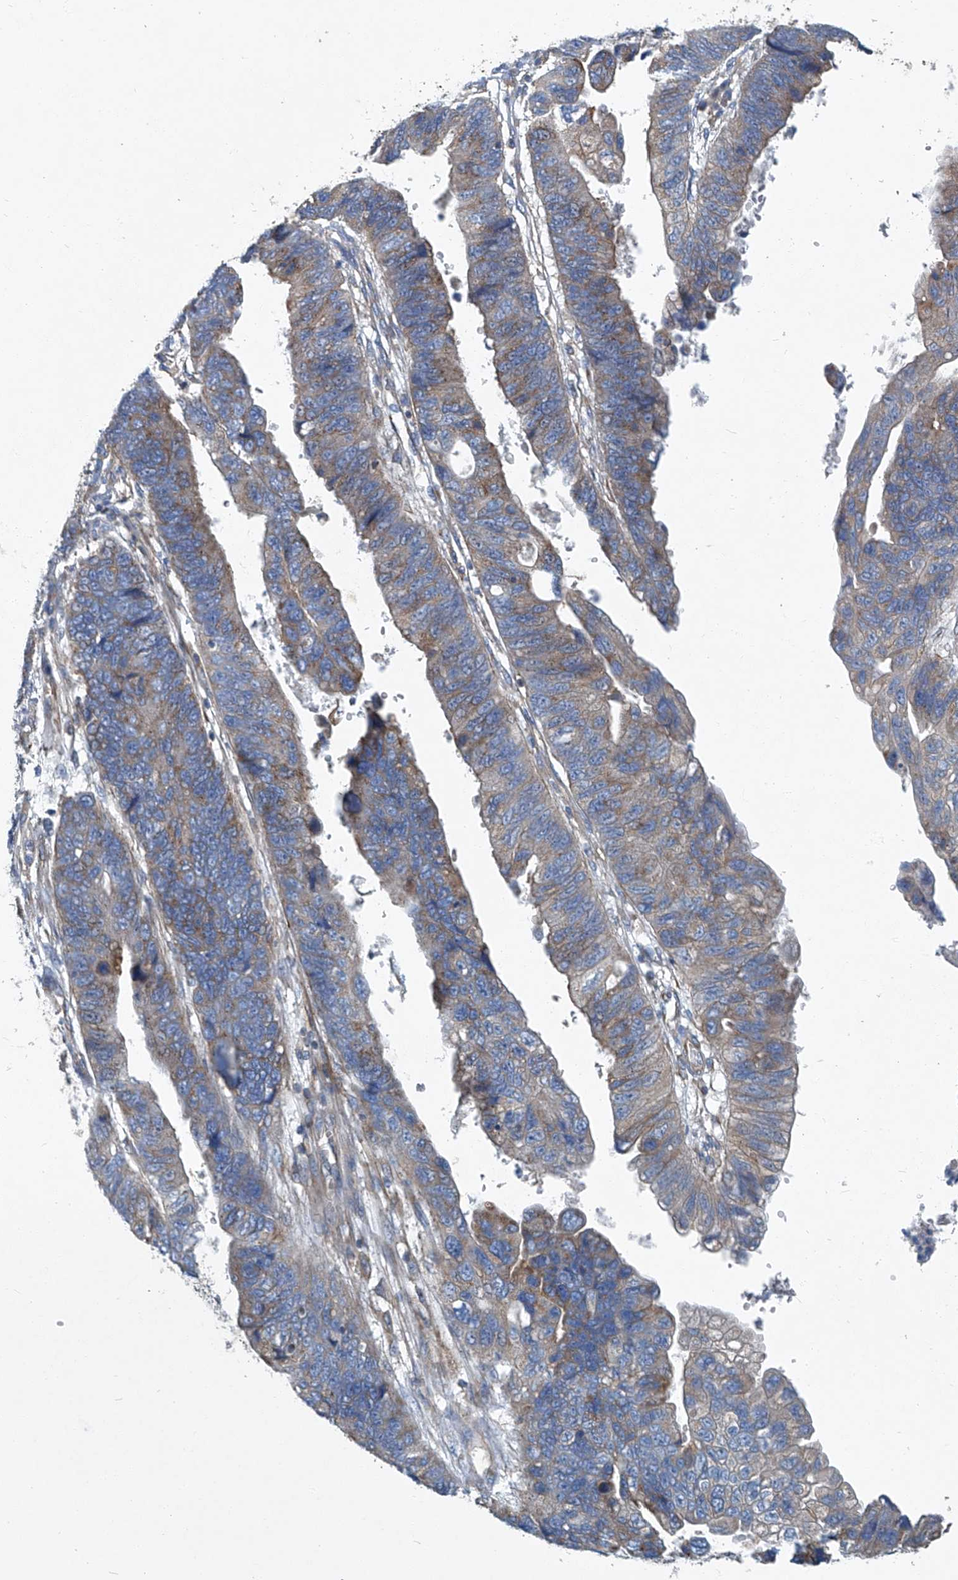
{"staining": {"intensity": "moderate", "quantity": "25%-75%", "location": "cytoplasmic/membranous"}, "tissue": "stomach cancer", "cell_type": "Tumor cells", "image_type": "cancer", "snomed": [{"axis": "morphology", "description": "Adenocarcinoma, NOS"}, {"axis": "topography", "description": "Stomach"}], "caption": "DAB (3,3'-diaminobenzidine) immunohistochemical staining of human adenocarcinoma (stomach) demonstrates moderate cytoplasmic/membranous protein staining in approximately 25%-75% of tumor cells.", "gene": "PIGH", "patient": {"sex": "male", "age": 59}}